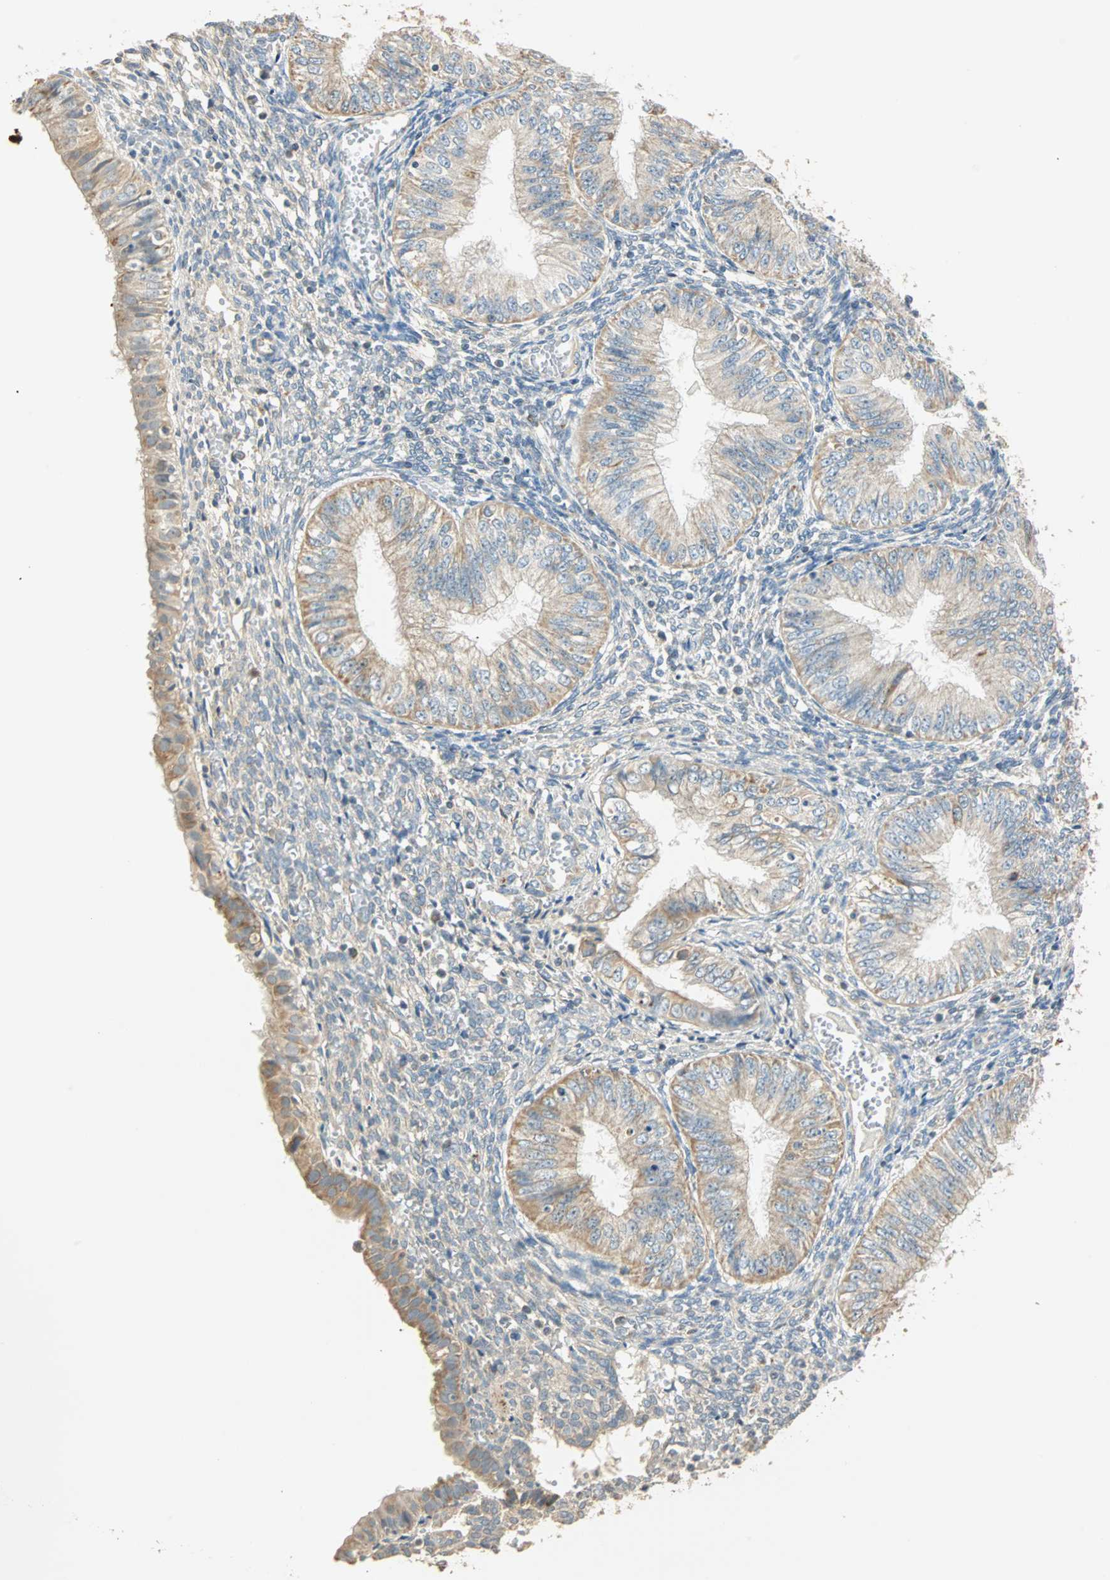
{"staining": {"intensity": "weak", "quantity": "25%-75%", "location": "cytoplasmic/membranous"}, "tissue": "endometrial cancer", "cell_type": "Tumor cells", "image_type": "cancer", "snomed": [{"axis": "morphology", "description": "Normal tissue, NOS"}, {"axis": "morphology", "description": "Adenocarcinoma, NOS"}, {"axis": "topography", "description": "Endometrium"}], "caption": "Endometrial cancer (adenocarcinoma) was stained to show a protein in brown. There is low levels of weak cytoplasmic/membranous staining in approximately 25%-75% of tumor cells.", "gene": "RAD18", "patient": {"sex": "female", "age": 53}}